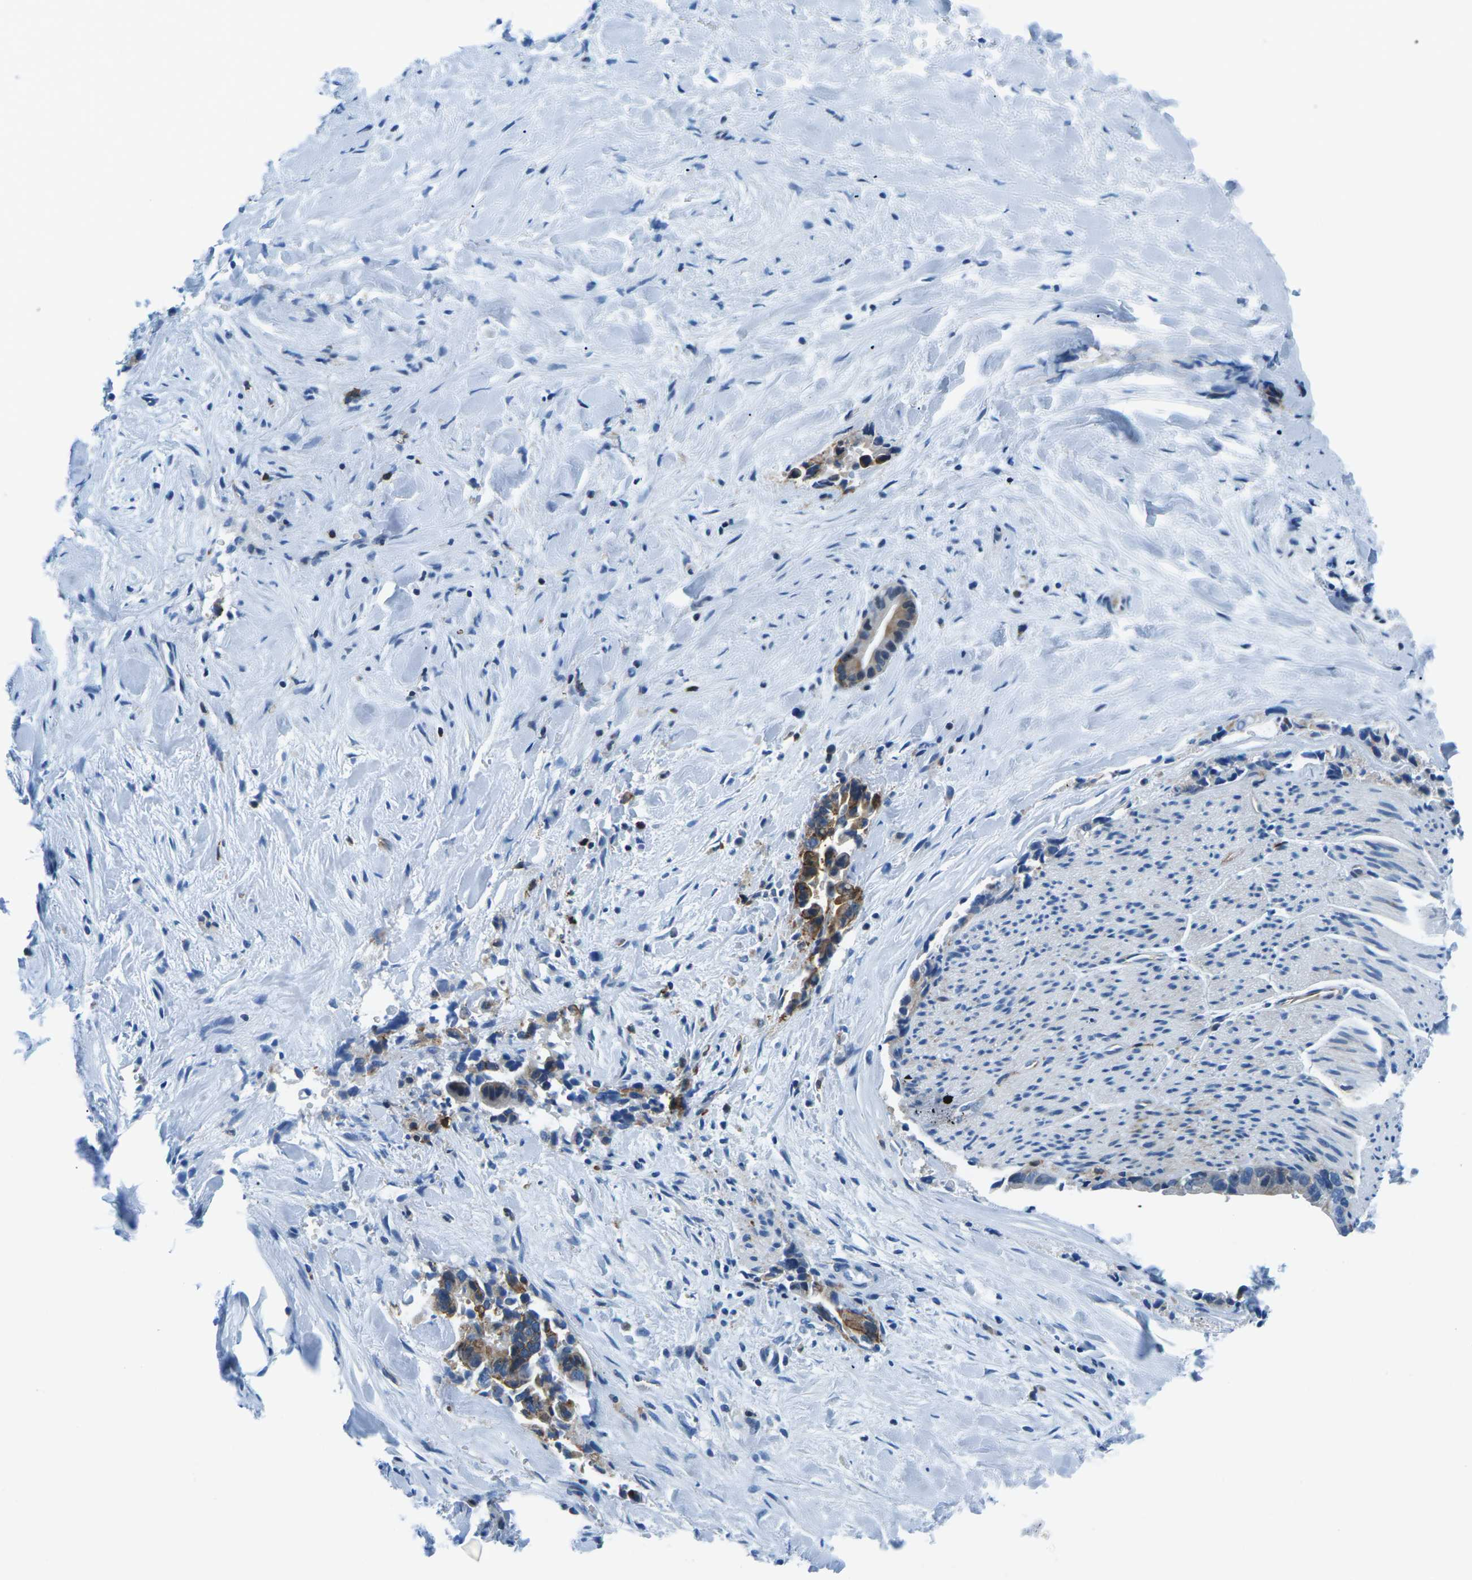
{"staining": {"intensity": "moderate", "quantity": "25%-75%", "location": "cytoplasmic/membranous"}, "tissue": "liver cancer", "cell_type": "Tumor cells", "image_type": "cancer", "snomed": [{"axis": "morphology", "description": "Cholangiocarcinoma"}, {"axis": "topography", "description": "Liver"}], "caption": "Liver cancer (cholangiocarcinoma) stained with a brown dye demonstrates moderate cytoplasmic/membranous positive positivity in approximately 25%-75% of tumor cells.", "gene": "SOCS4", "patient": {"sex": "female", "age": 55}}